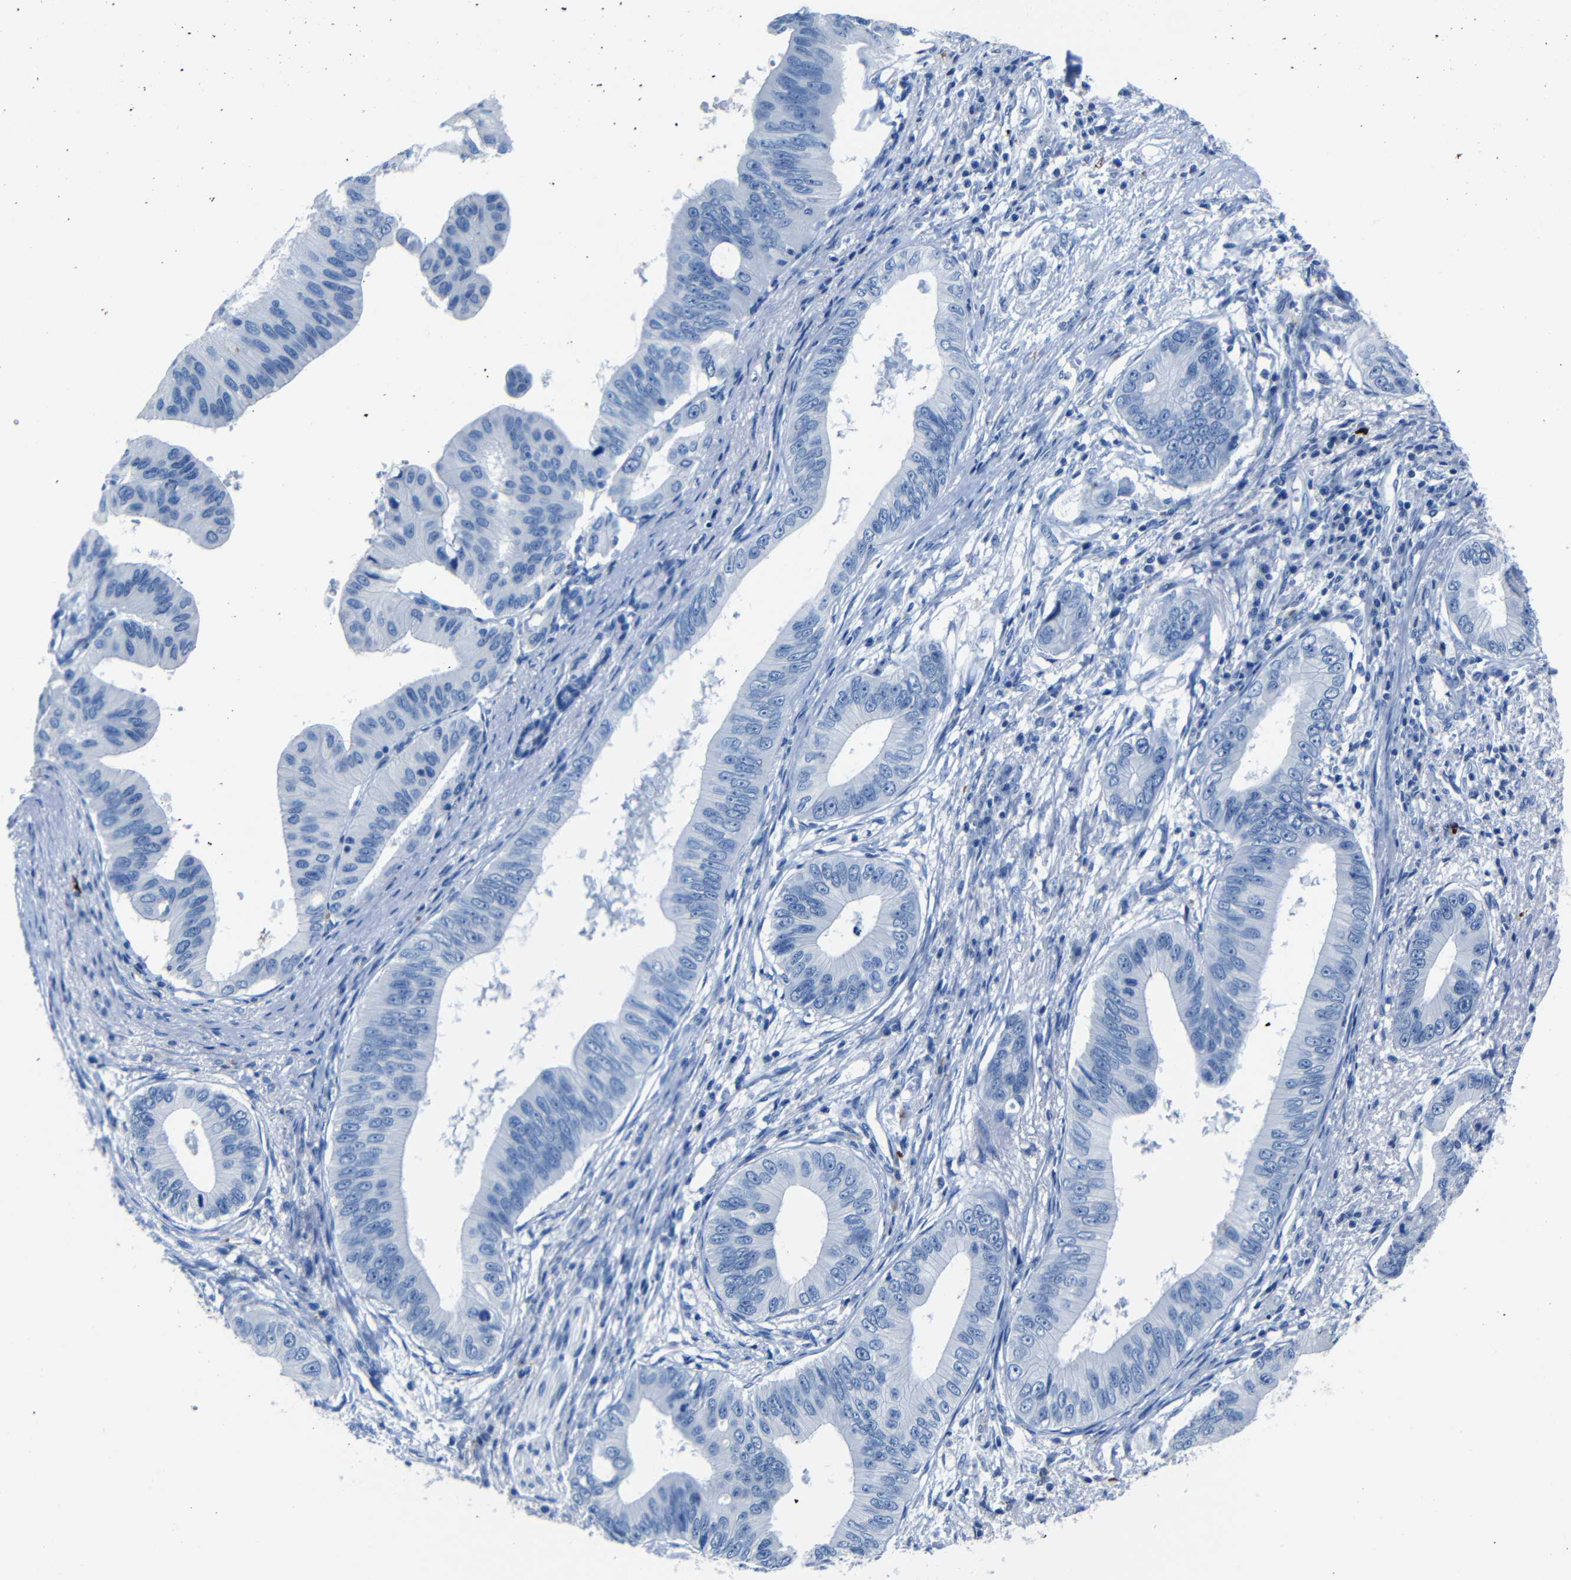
{"staining": {"intensity": "negative", "quantity": "none", "location": "none"}, "tissue": "pancreatic cancer", "cell_type": "Tumor cells", "image_type": "cancer", "snomed": [{"axis": "morphology", "description": "Adenocarcinoma, NOS"}, {"axis": "topography", "description": "Pancreas"}], "caption": "Immunohistochemical staining of pancreatic adenocarcinoma exhibits no significant staining in tumor cells.", "gene": "CLDN11", "patient": {"sex": "male", "age": 77}}